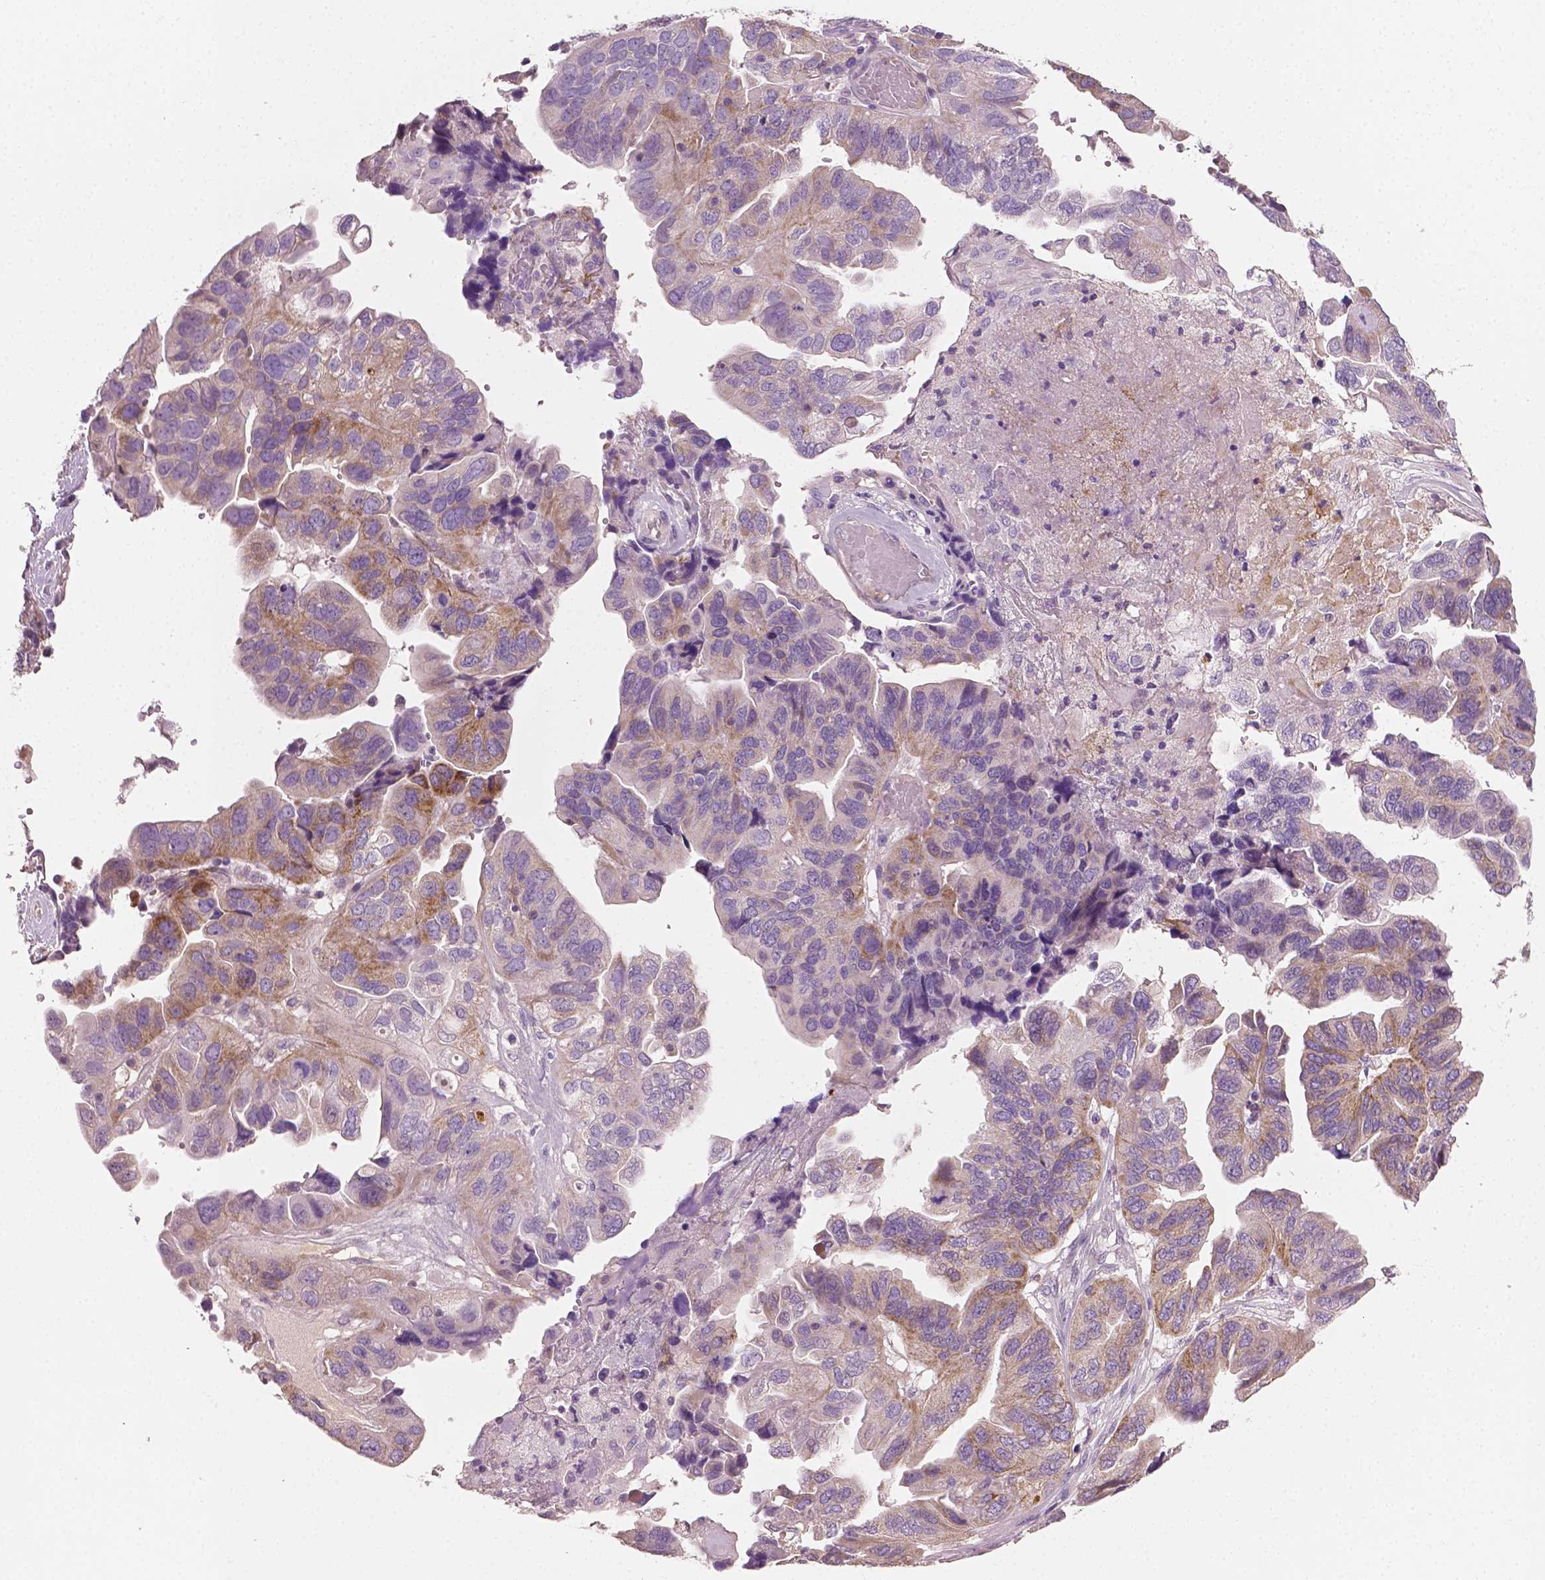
{"staining": {"intensity": "moderate", "quantity": "<25%", "location": "cytoplasmic/membranous"}, "tissue": "ovarian cancer", "cell_type": "Tumor cells", "image_type": "cancer", "snomed": [{"axis": "morphology", "description": "Cystadenocarcinoma, serous, NOS"}, {"axis": "topography", "description": "Ovary"}], "caption": "About <25% of tumor cells in human ovarian cancer (serous cystadenocarcinoma) exhibit moderate cytoplasmic/membranous protein expression as visualized by brown immunohistochemical staining.", "gene": "PTX3", "patient": {"sex": "female", "age": 79}}